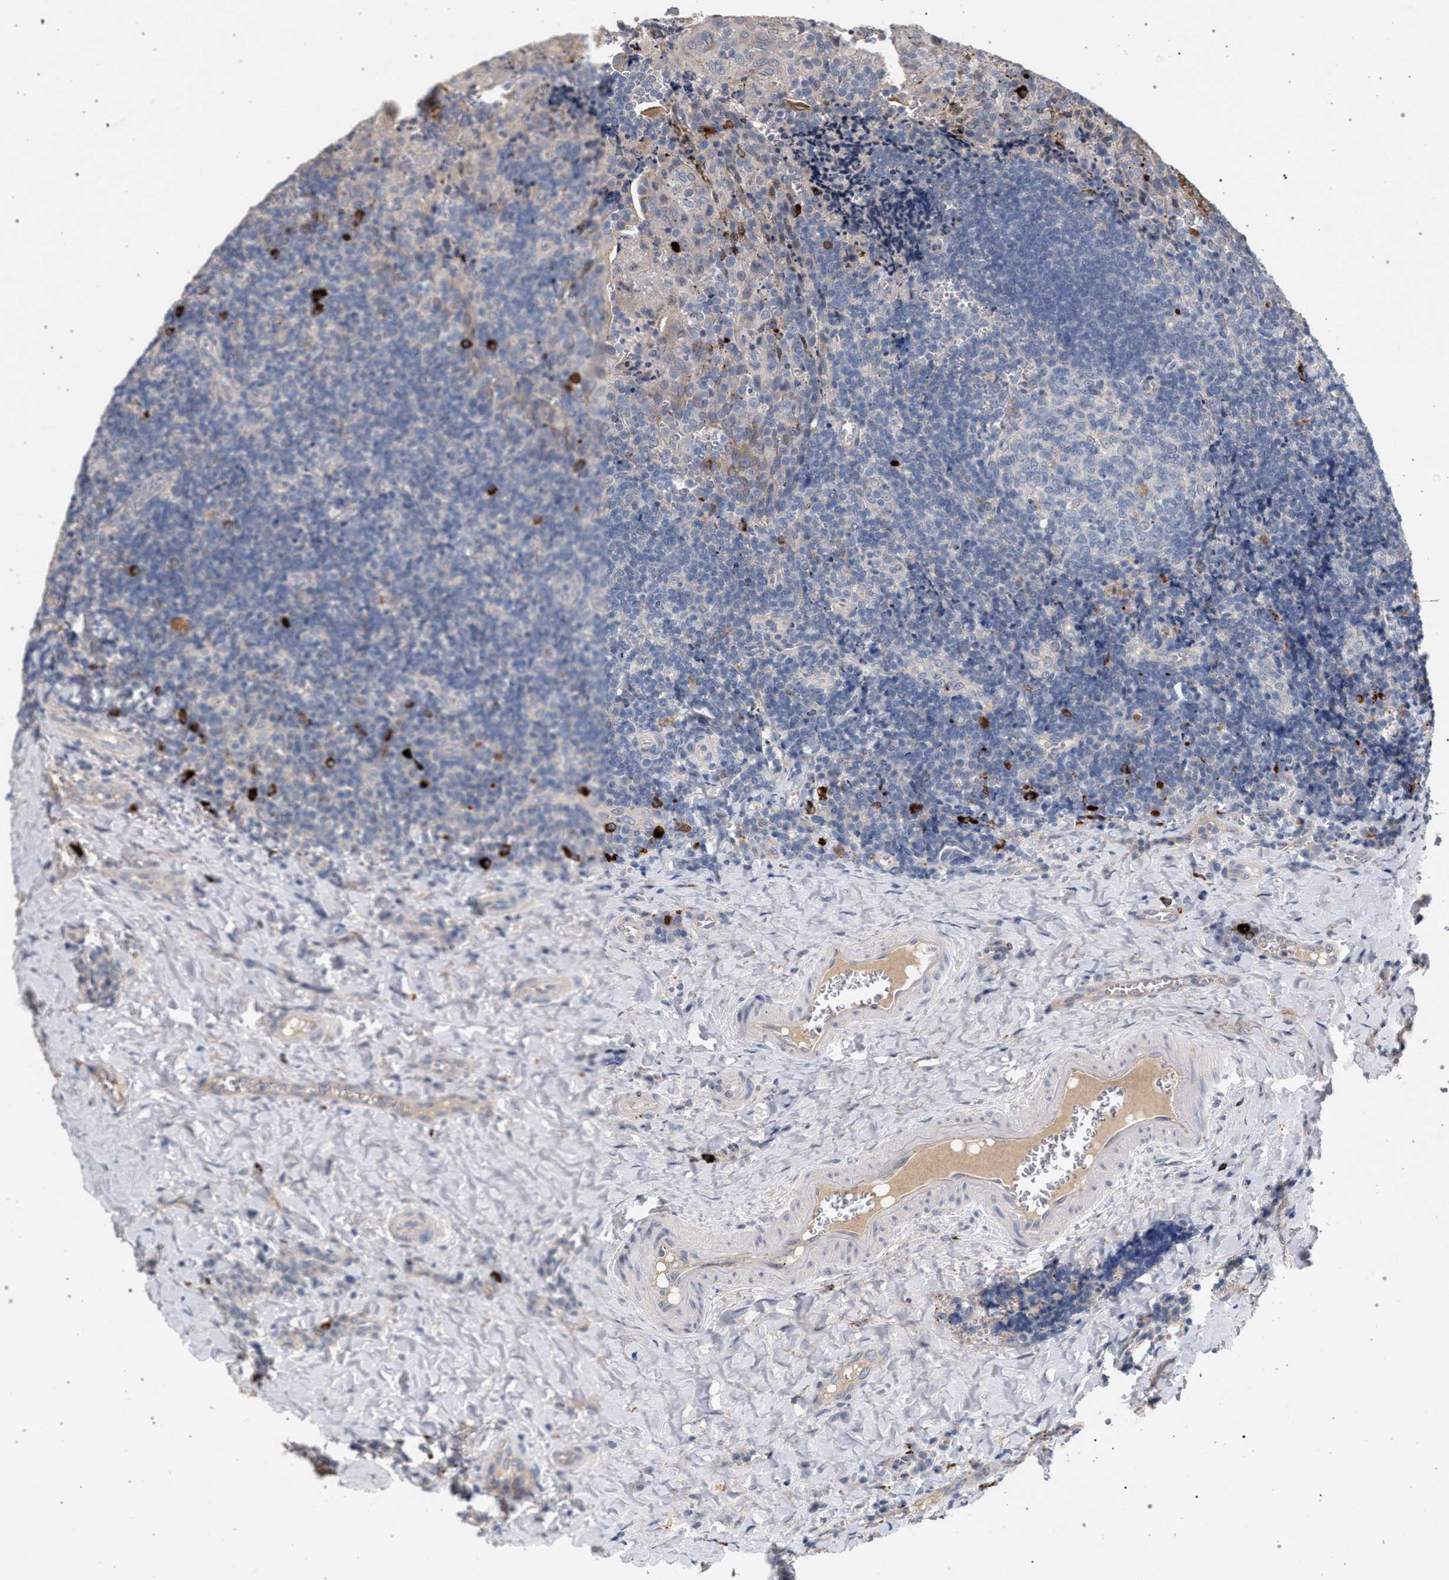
{"staining": {"intensity": "negative", "quantity": "none", "location": "none"}, "tissue": "tonsil", "cell_type": "Germinal center cells", "image_type": "normal", "snomed": [{"axis": "morphology", "description": "Normal tissue, NOS"}, {"axis": "morphology", "description": "Inflammation, NOS"}, {"axis": "topography", "description": "Tonsil"}], "caption": "DAB (3,3'-diaminobenzidine) immunohistochemical staining of unremarkable tonsil shows no significant positivity in germinal center cells.", "gene": "MAMDC2", "patient": {"sex": "female", "age": 31}}